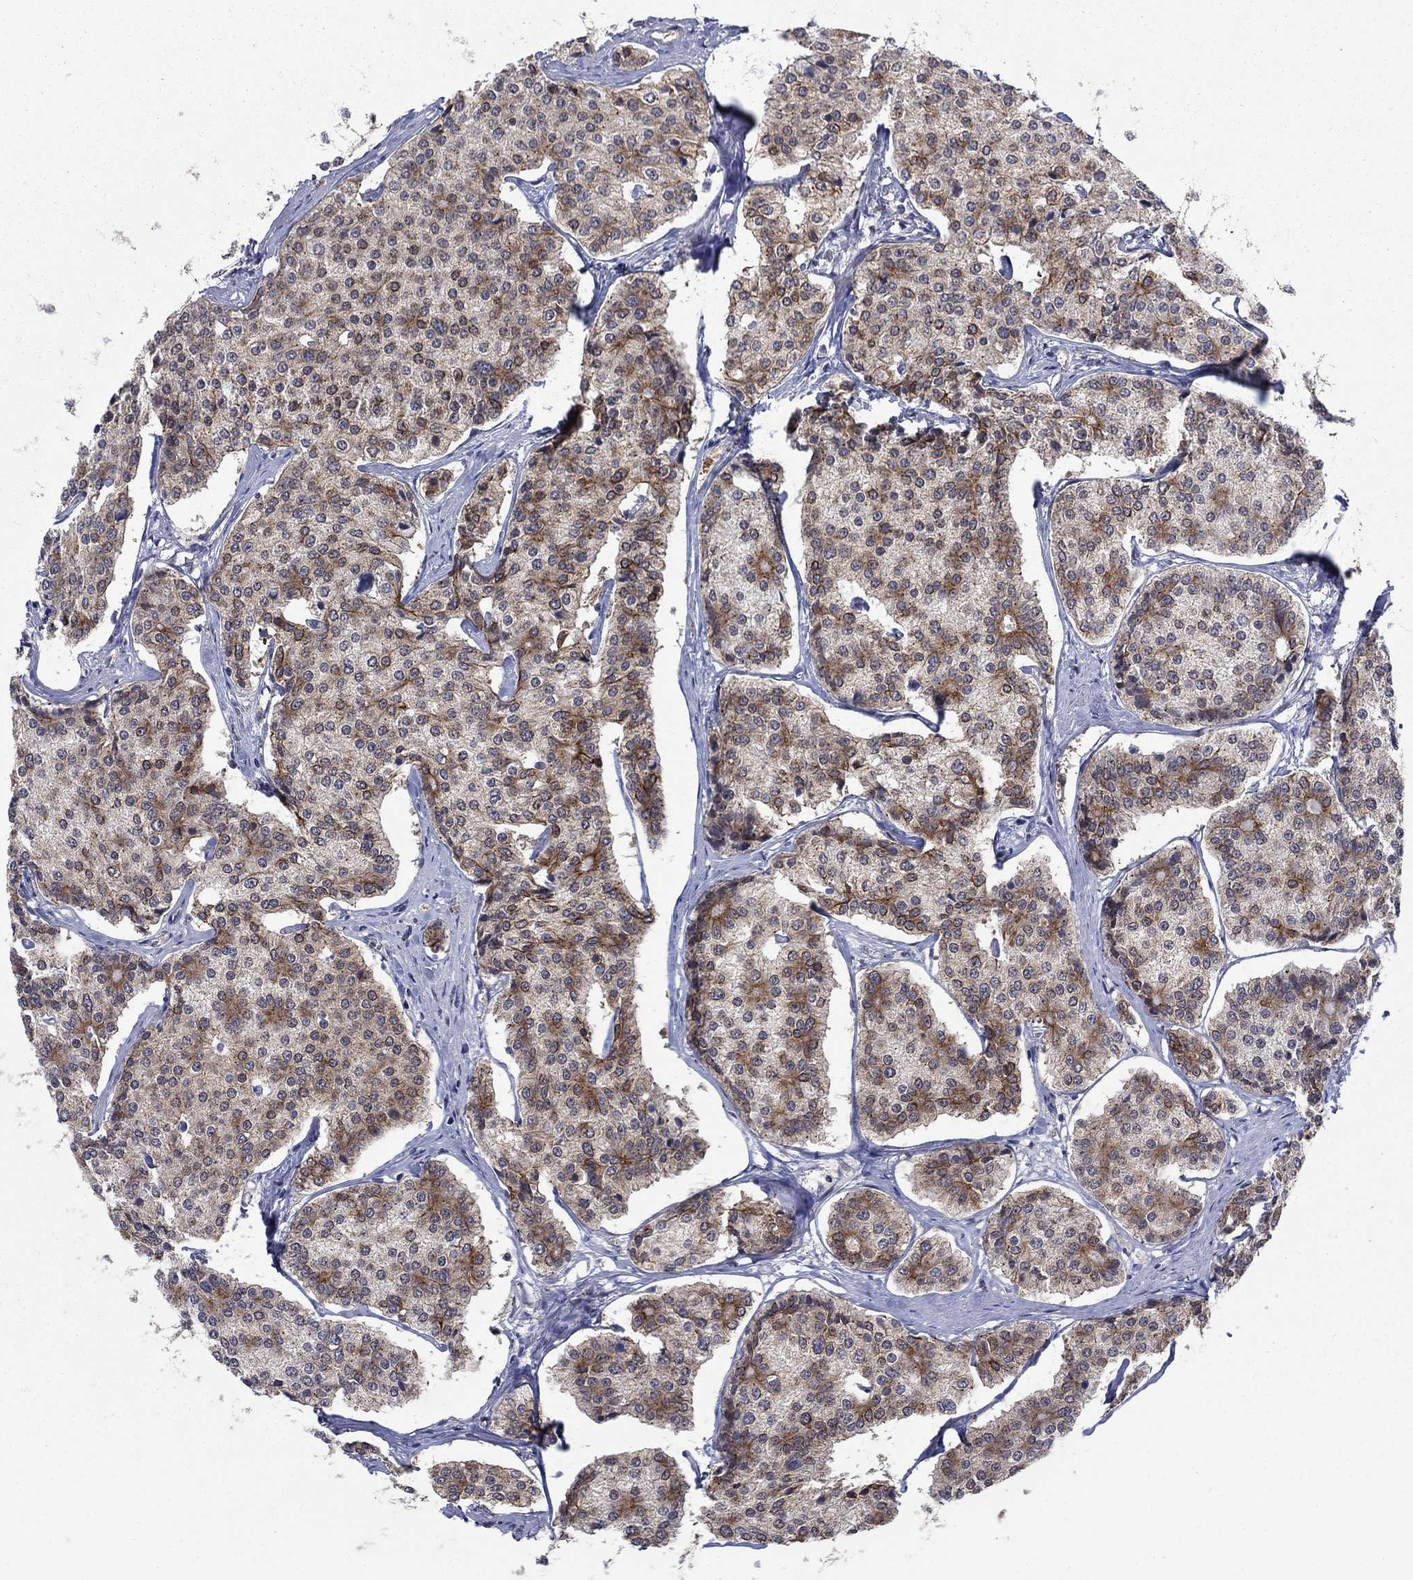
{"staining": {"intensity": "strong", "quantity": "<25%", "location": "cytoplasmic/membranous"}, "tissue": "carcinoid", "cell_type": "Tumor cells", "image_type": "cancer", "snomed": [{"axis": "morphology", "description": "Carcinoid, malignant, NOS"}, {"axis": "topography", "description": "Small intestine"}], "caption": "Brown immunohistochemical staining in human carcinoid exhibits strong cytoplasmic/membranous staining in approximately <25% of tumor cells.", "gene": "SH3RF1", "patient": {"sex": "female", "age": 65}}